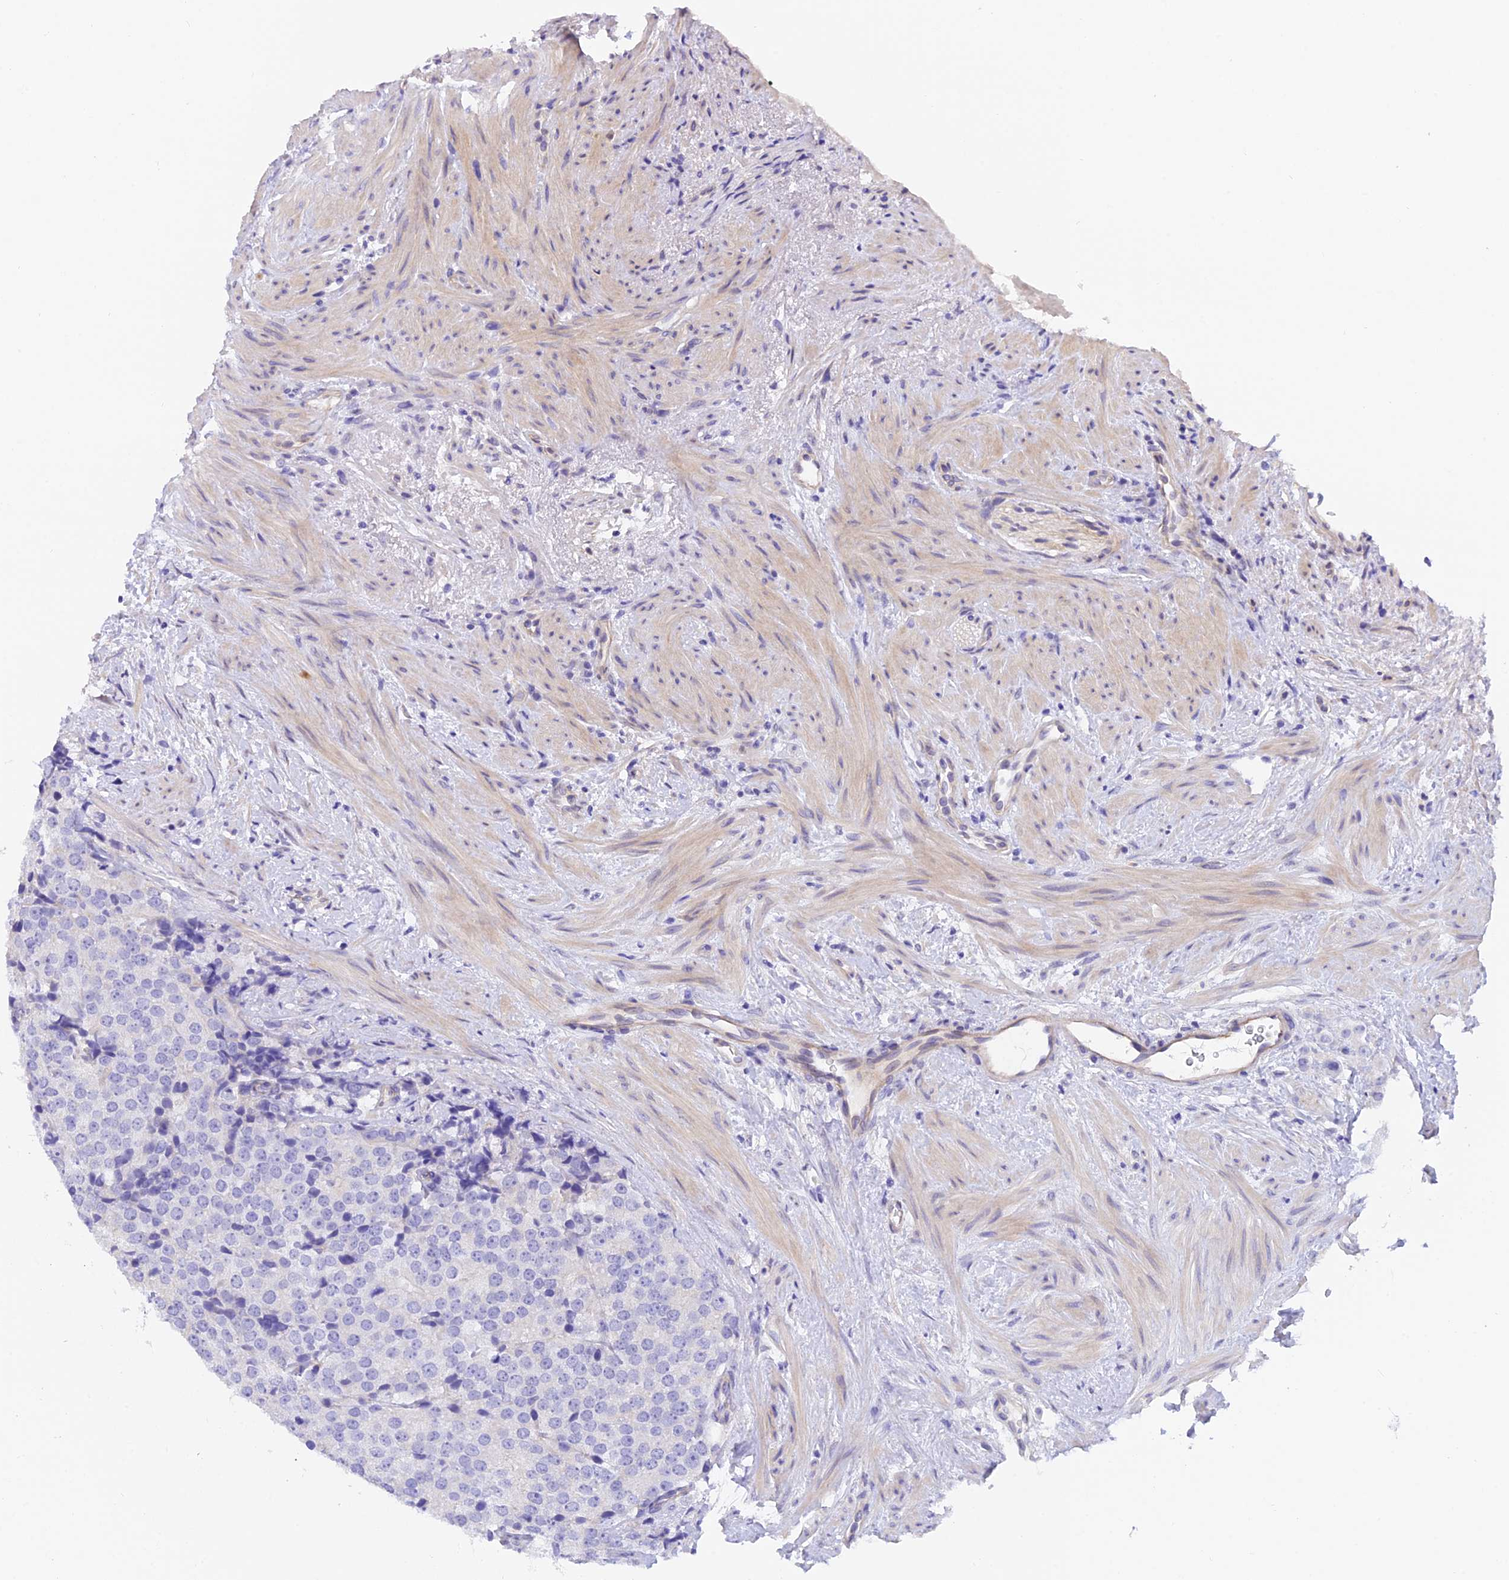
{"staining": {"intensity": "negative", "quantity": "none", "location": "none"}, "tissue": "prostate cancer", "cell_type": "Tumor cells", "image_type": "cancer", "snomed": [{"axis": "morphology", "description": "Adenocarcinoma, High grade"}, {"axis": "topography", "description": "Prostate"}], "caption": "DAB (3,3'-diaminobenzidine) immunohistochemical staining of human prostate adenocarcinoma (high-grade) shows no significant expression in tumor cells. The staining is performed using DAB brown chromogen with nuclei counter-stained in using hematoxylin.", "gene": "C17orf67", "patient": {"sex": "male", "age": 49}}